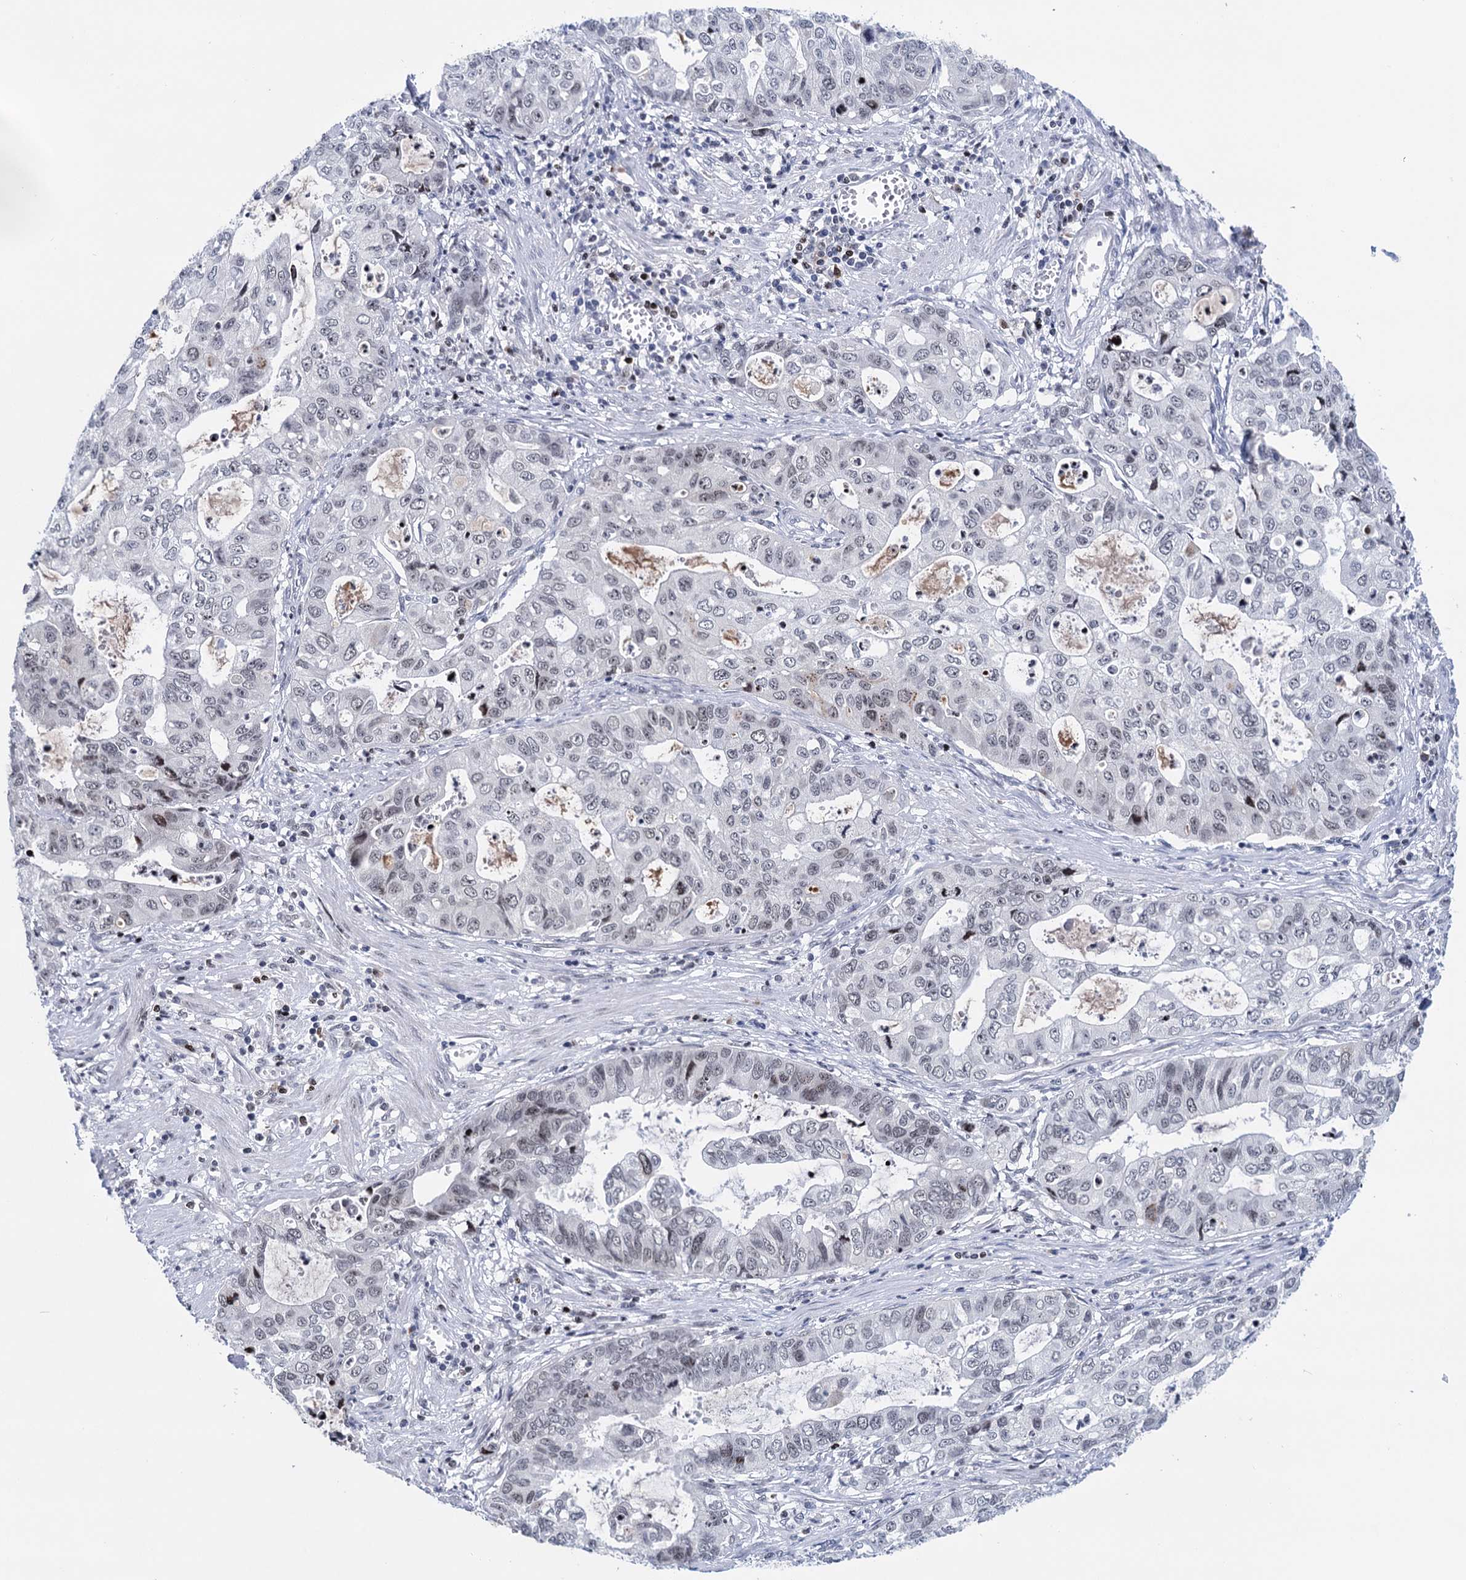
{"staining": {"intensity": "negative", "quantity": "none", "location": "none"}, "tissue": "stomach cancer", "cell_type": "Tumor cells", "image_type": "cancer", "snomed": [{"axis": "morphology", "description": "Adenocarcinoma, NOS"}, {"axis": "topography", "description": "Stomach, upper"}], "caption": "DAB (3,3'-diaminobenzidine) immunohistochemical staining of human stomach cancer (adenocarcinoma) exhibits no significant positivity in tumor cells.", "gene": "ZCCHC10", "patient": {"sex": "female", "age": 52}}